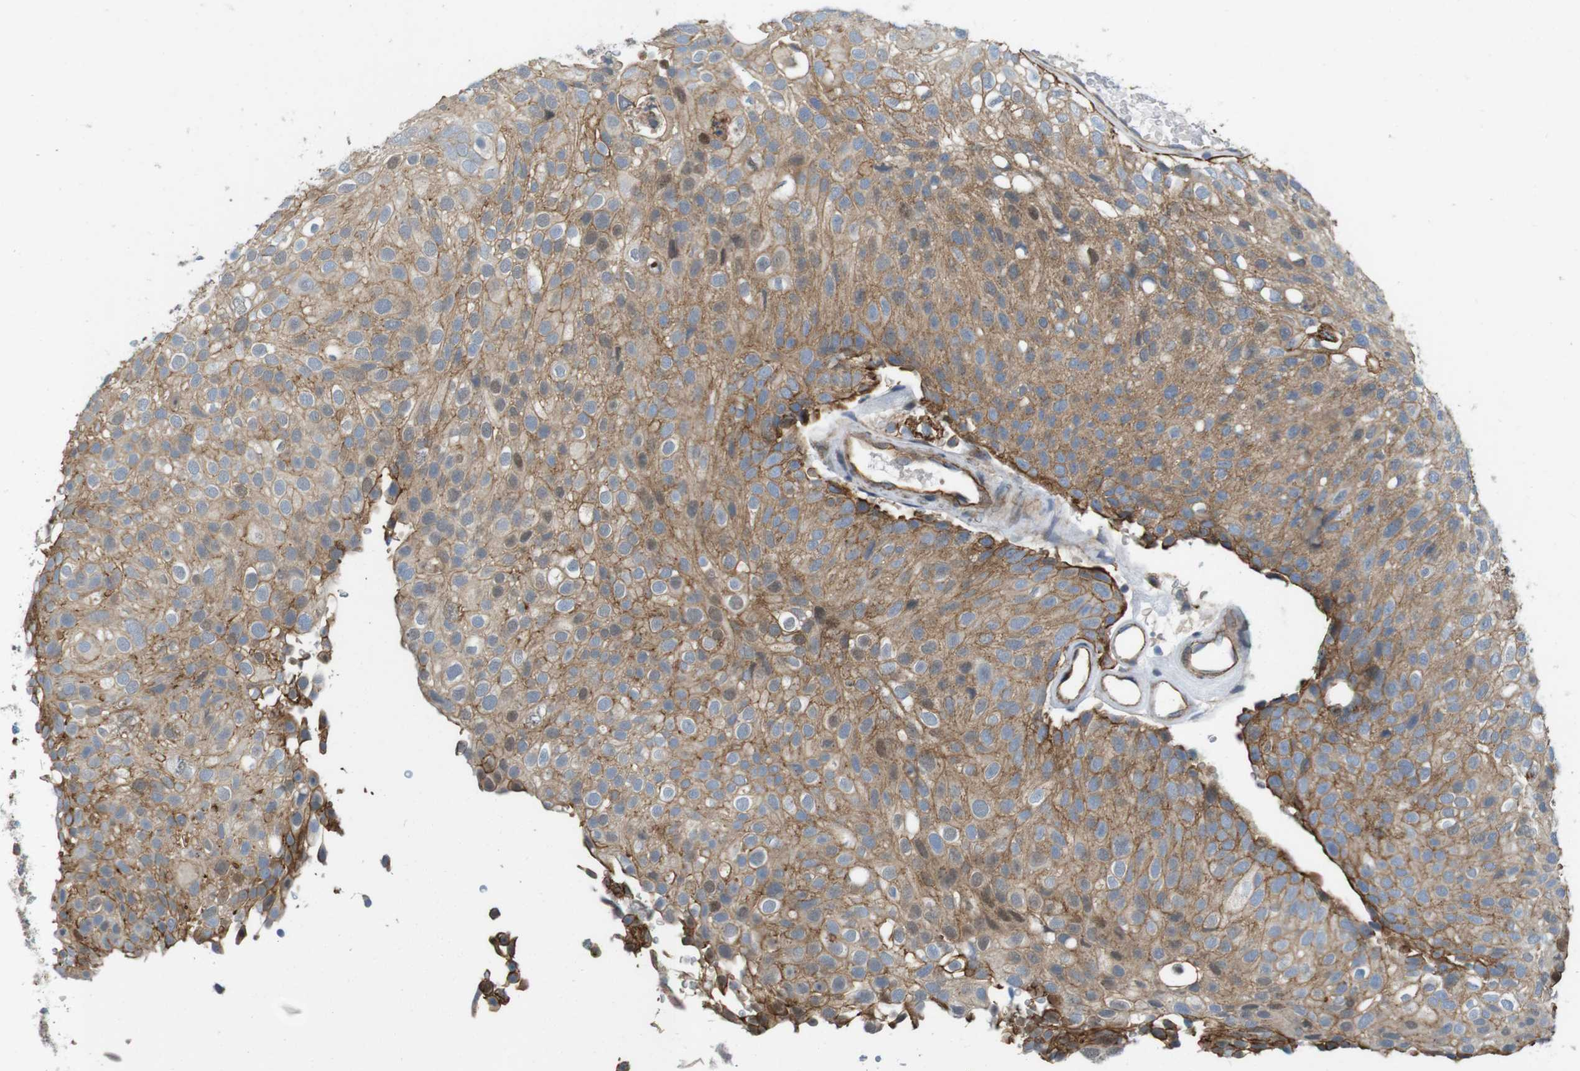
{"staining": {"intensity": "moderate", "quantity": ">75%", "location": "cytoplasmic/membranous,nuclear"}, "tissue": "urothelial cancer", "cell_type": "Tumor cells", "image_type": "cancer", "snomed": [{"axis": "morphology", "description": "Urothelial carcinoma, Low grade"}, {"axis": "topography", "description": "Urinary bladder"}], "caption": "A brown stain highlights moderate cytoplasmic/membranous and nuclear expression of a protein in human urothelial carcinoma (low-grade) tumor cells.", "gene": "SKI", "patient": {"sex": "male", "age": 78}}